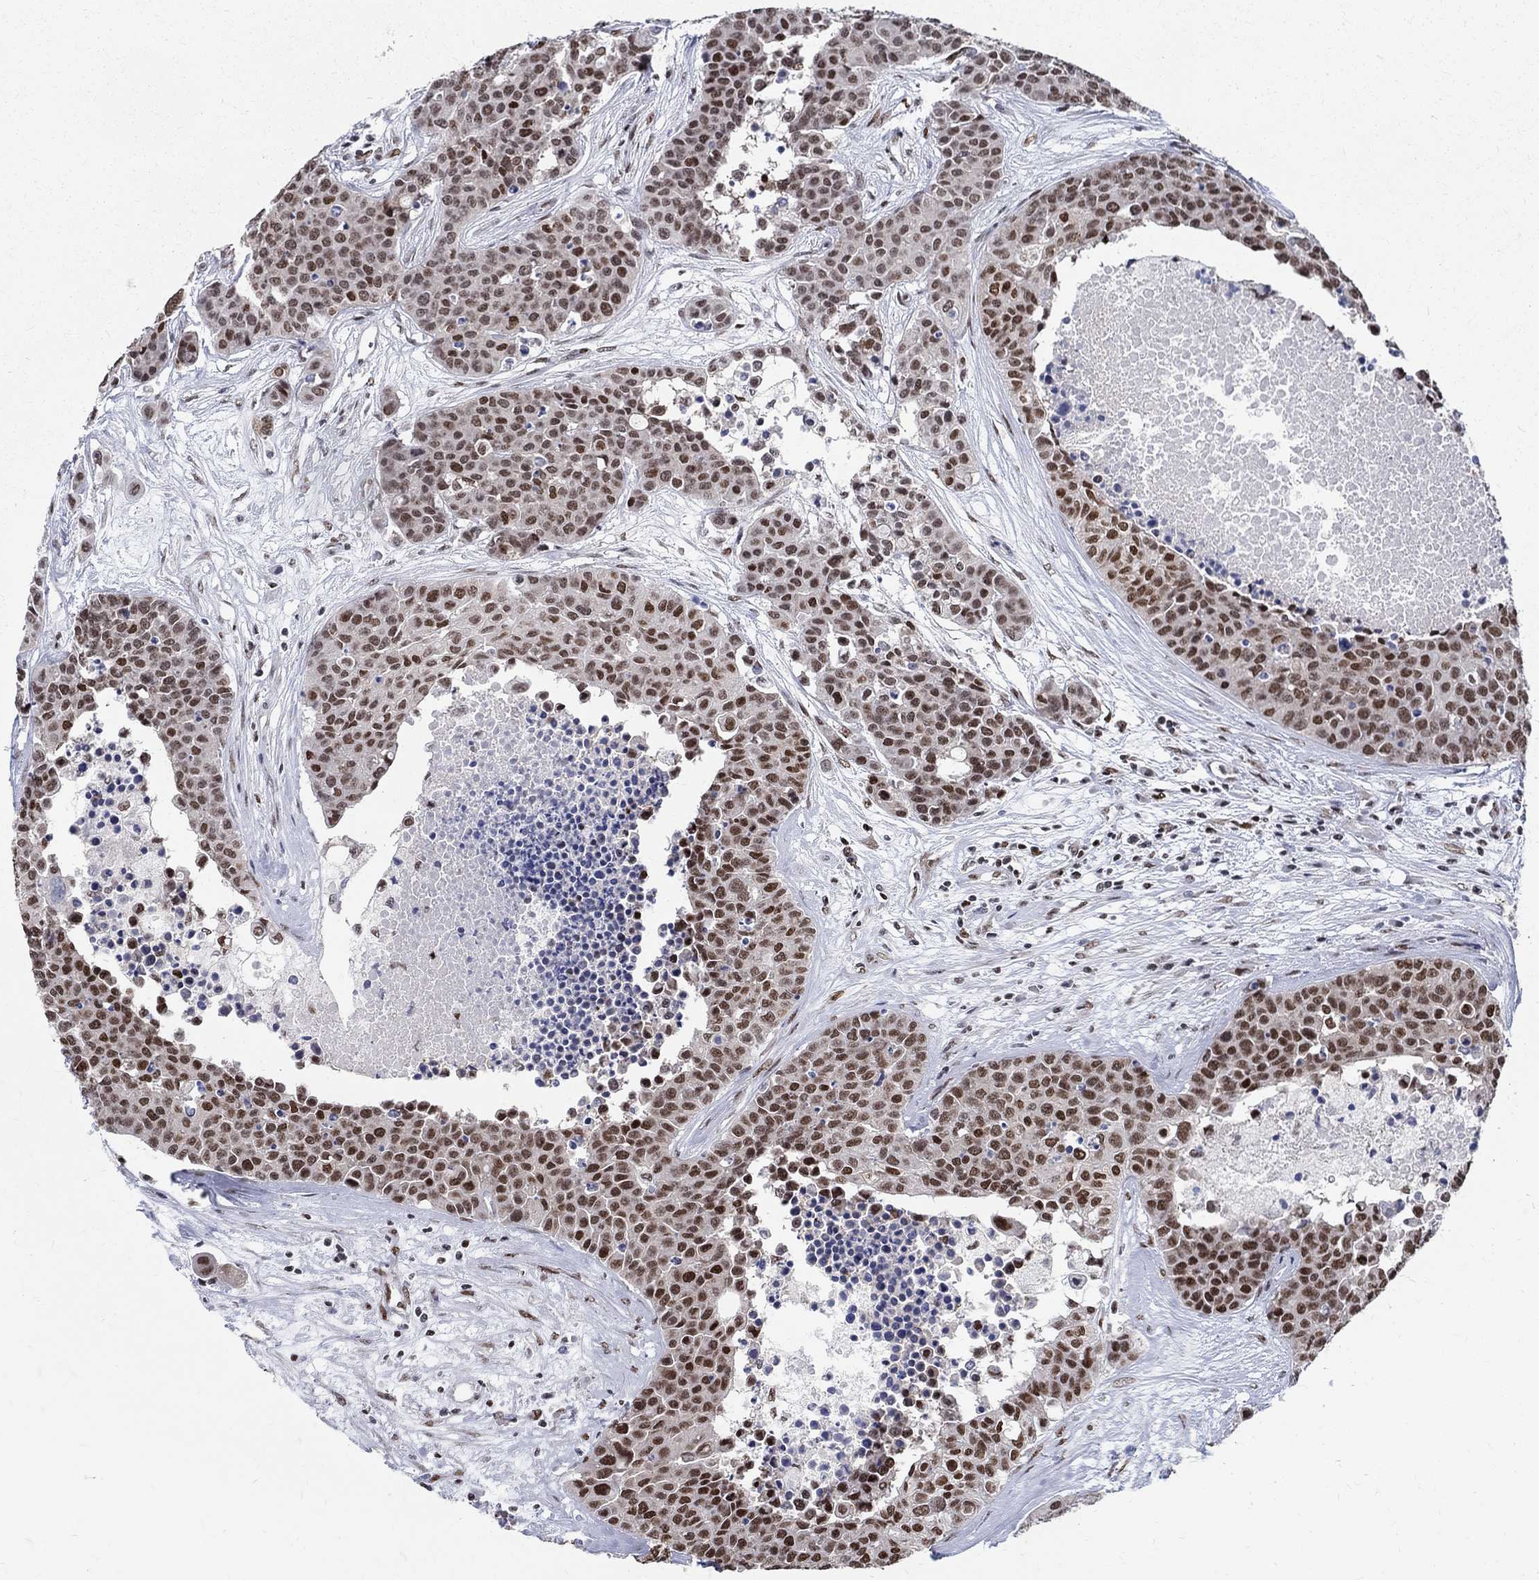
{"staining": {"intensity": "strong", "quantity": "25%-75%", "location": "nuclear"}, "tissue": "carcinoid", "cell_type": "Tumor cells", "image_type": "cancer", "snomed": [{"axis": "morphology", "description": "Carcinoid, malignant, NOS"}, {"axis": "topography", "description": "Colon"}], "caption": "Human carcinoid stained with a protein marker reveals strong staining in tumor cells.", "gene": "FBXO16", "patient": {"sex": "male", "age": 81}}